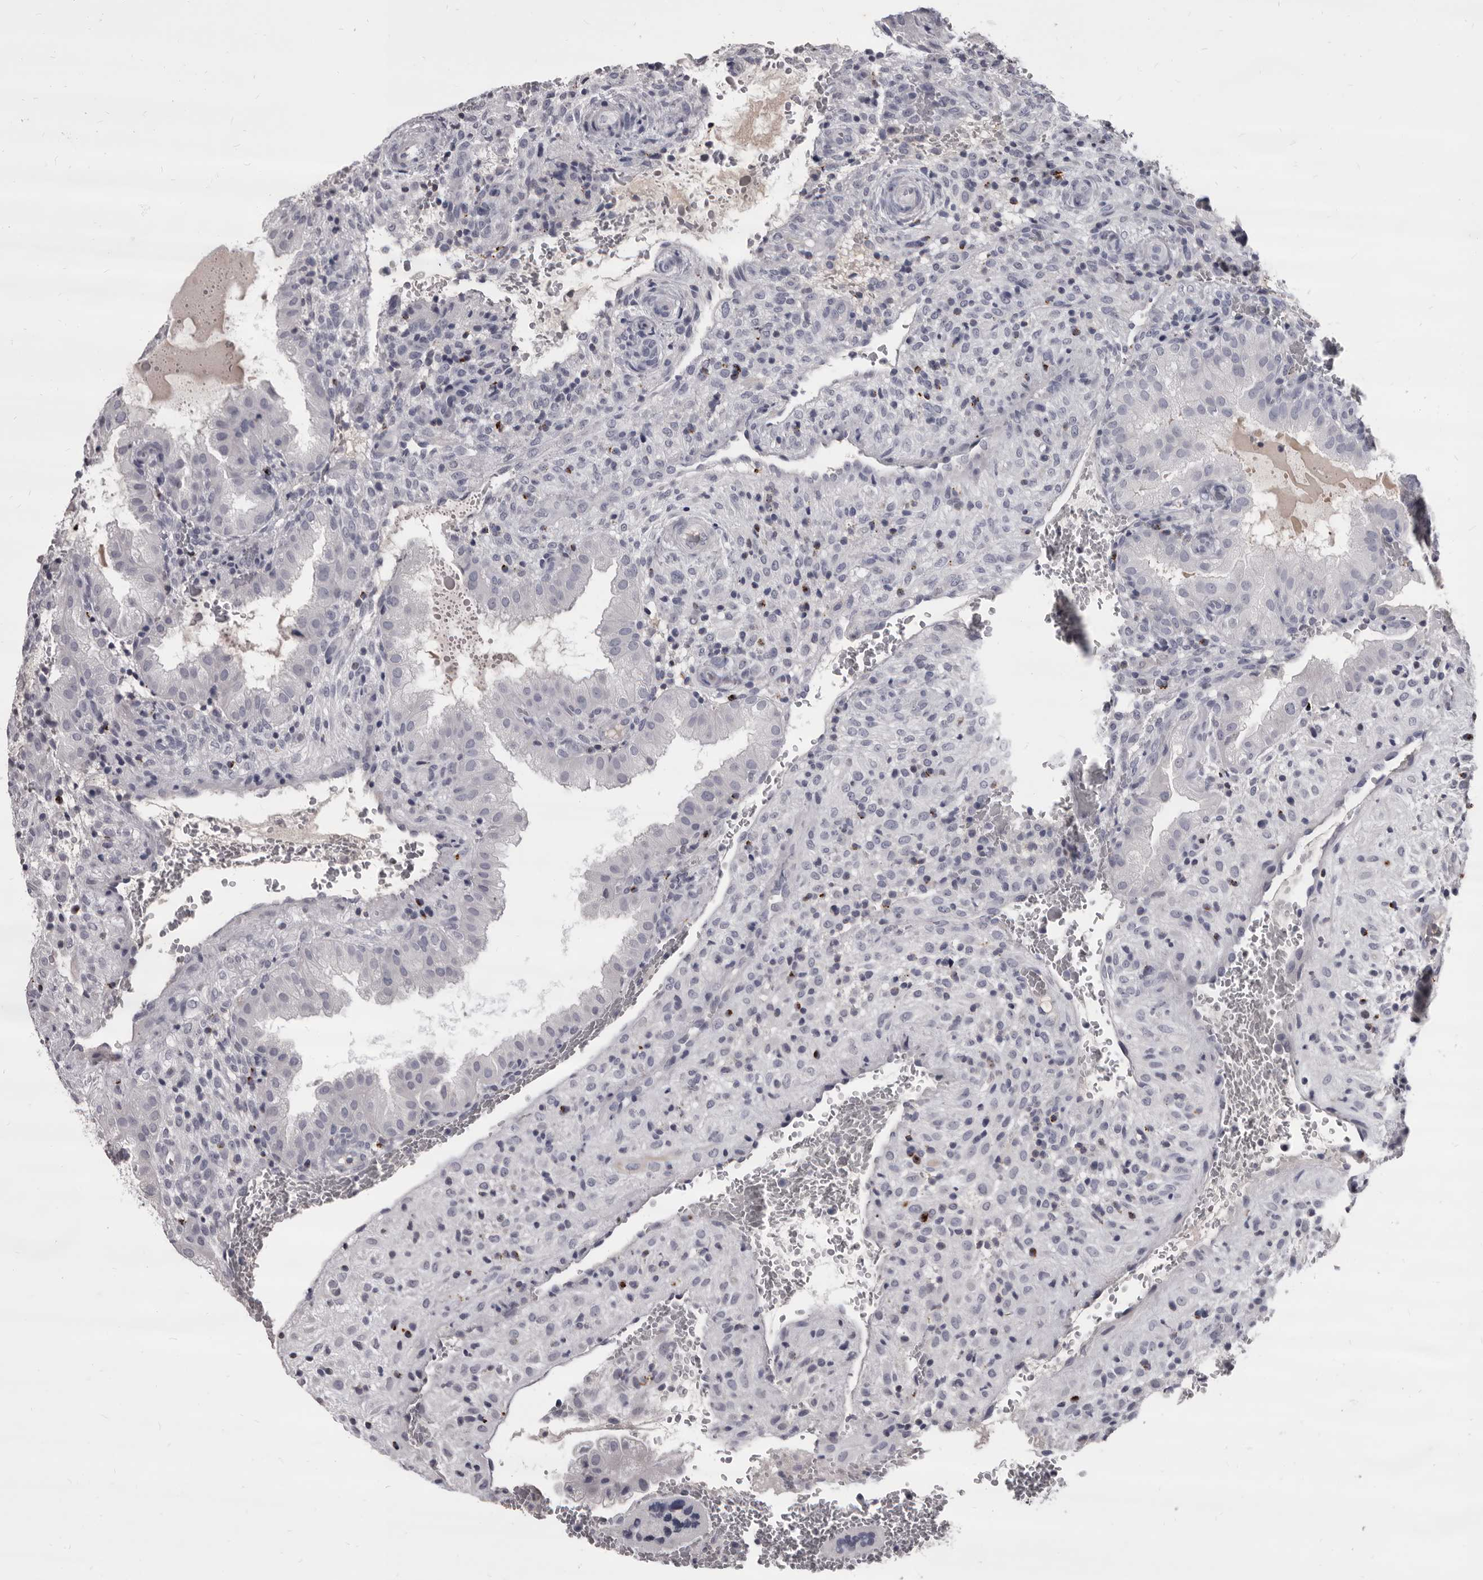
{"staining": {"intensity": "negative", "quantity": "none", "location": "none"}, "tissue": "placenta", "cell_type": "Decidual cells", "image_type": "normal", "snomed": [{"axis": "morphology", "description": "Normal tissue, NOS"}, {"axis": "topography", "description": "Placenta"}], "caption": "This is a micrograph of IHC staining of normal placenta, which shows no expression in decidual cells.", "gene": "GZMH", "patient": {"sex": "female", "age": 35}}